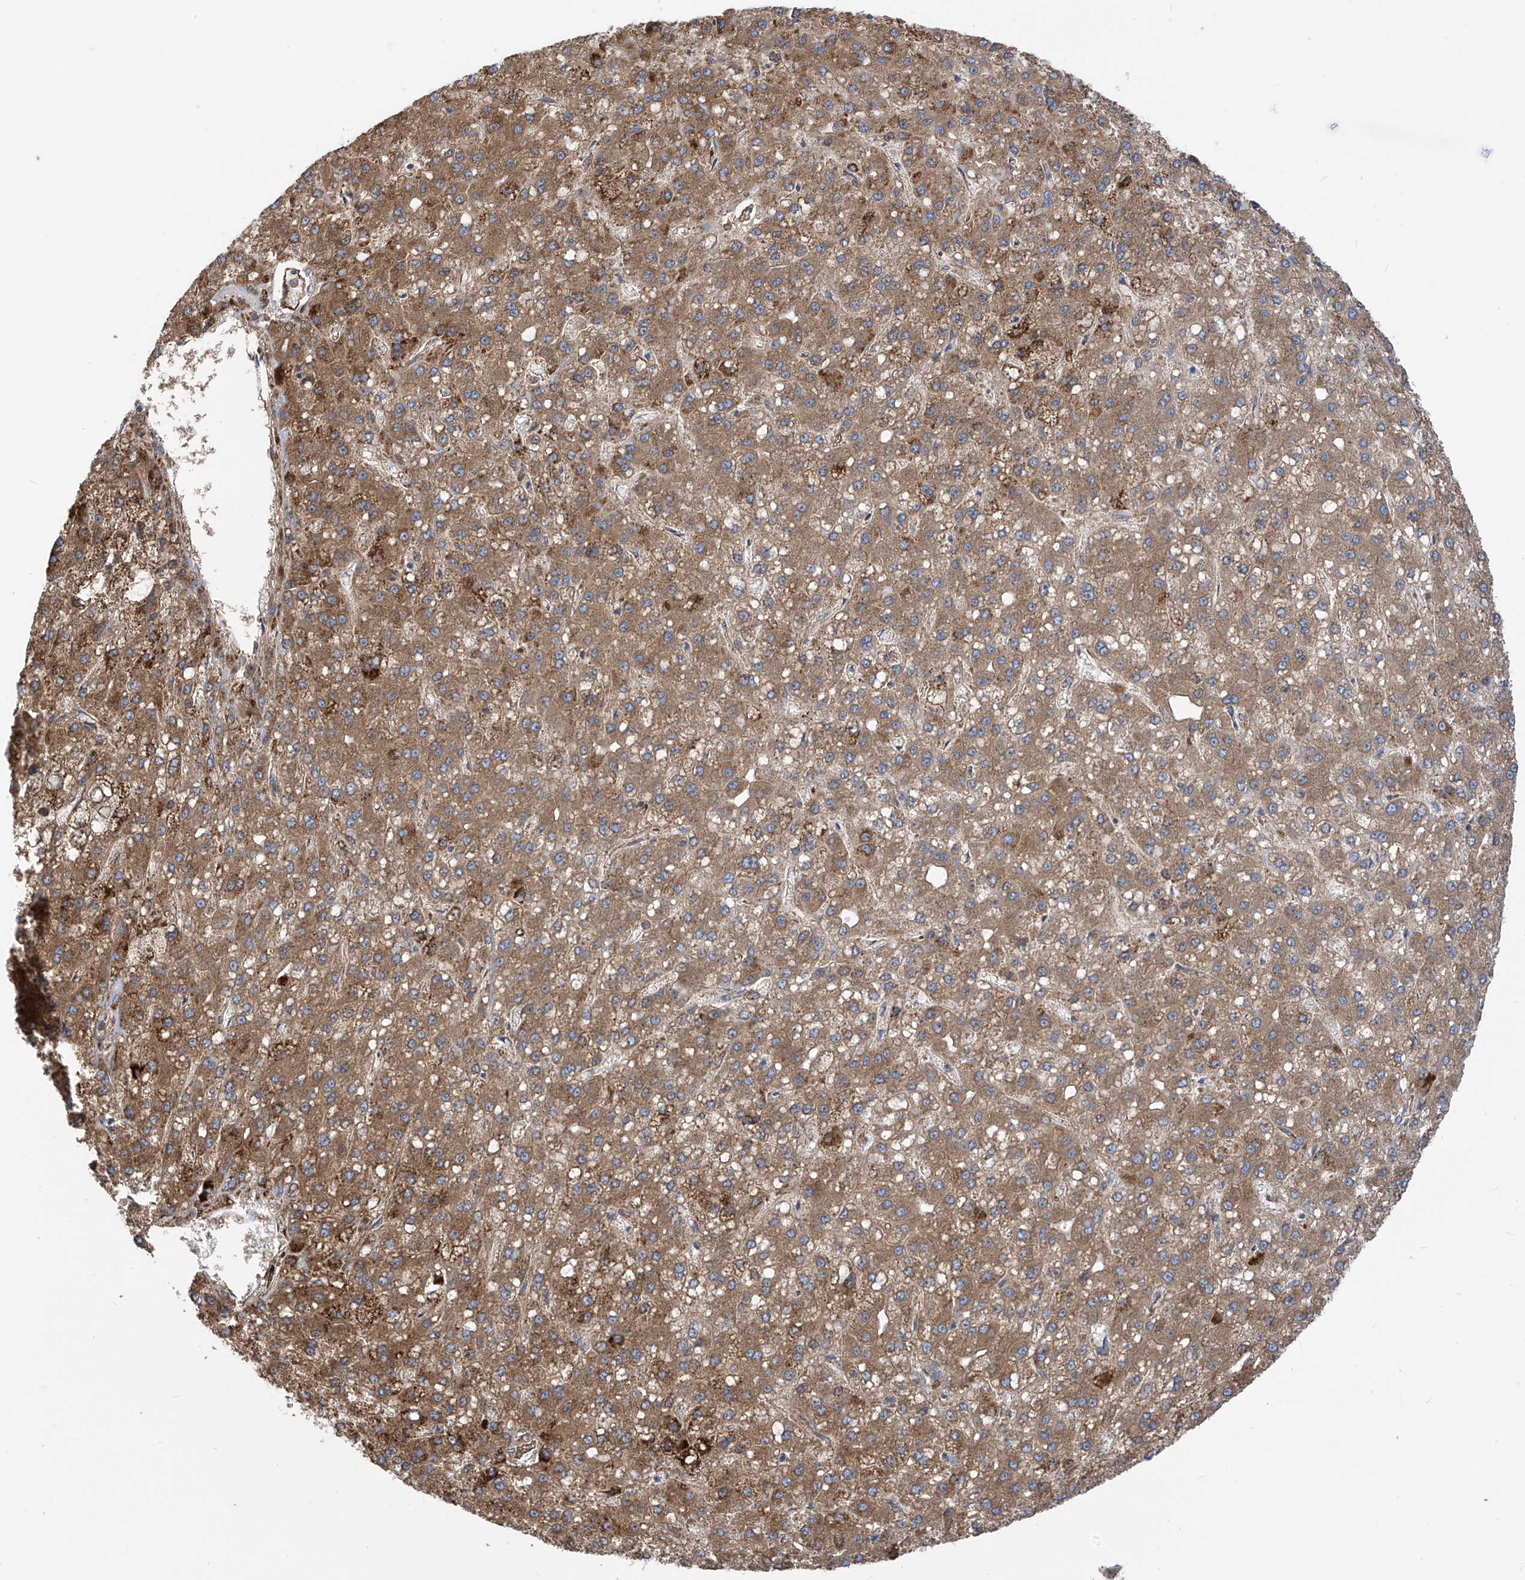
{"staining": {"intensity": "moderate", "quantity": ">75%", "location": "cytoplasmic/membranous"}, "tissue": "liver cancer", "cell_type": "Tumor cells", "image_type": "cancer", "snomed": [{"axis": "morphology", "description": "Carcinoma, Hepatocellular, NOS"}, {"axis": "topography", "description": "Liver"}], "caption": "This is a micrograph of immunohistochemistry (IHC) staining of liver cancer, which shows moderate expression in the cytoplasmic/membranous of tumor cells.", "gene": "EIF5B", "patient": {"sex": "male", "age": 67}}